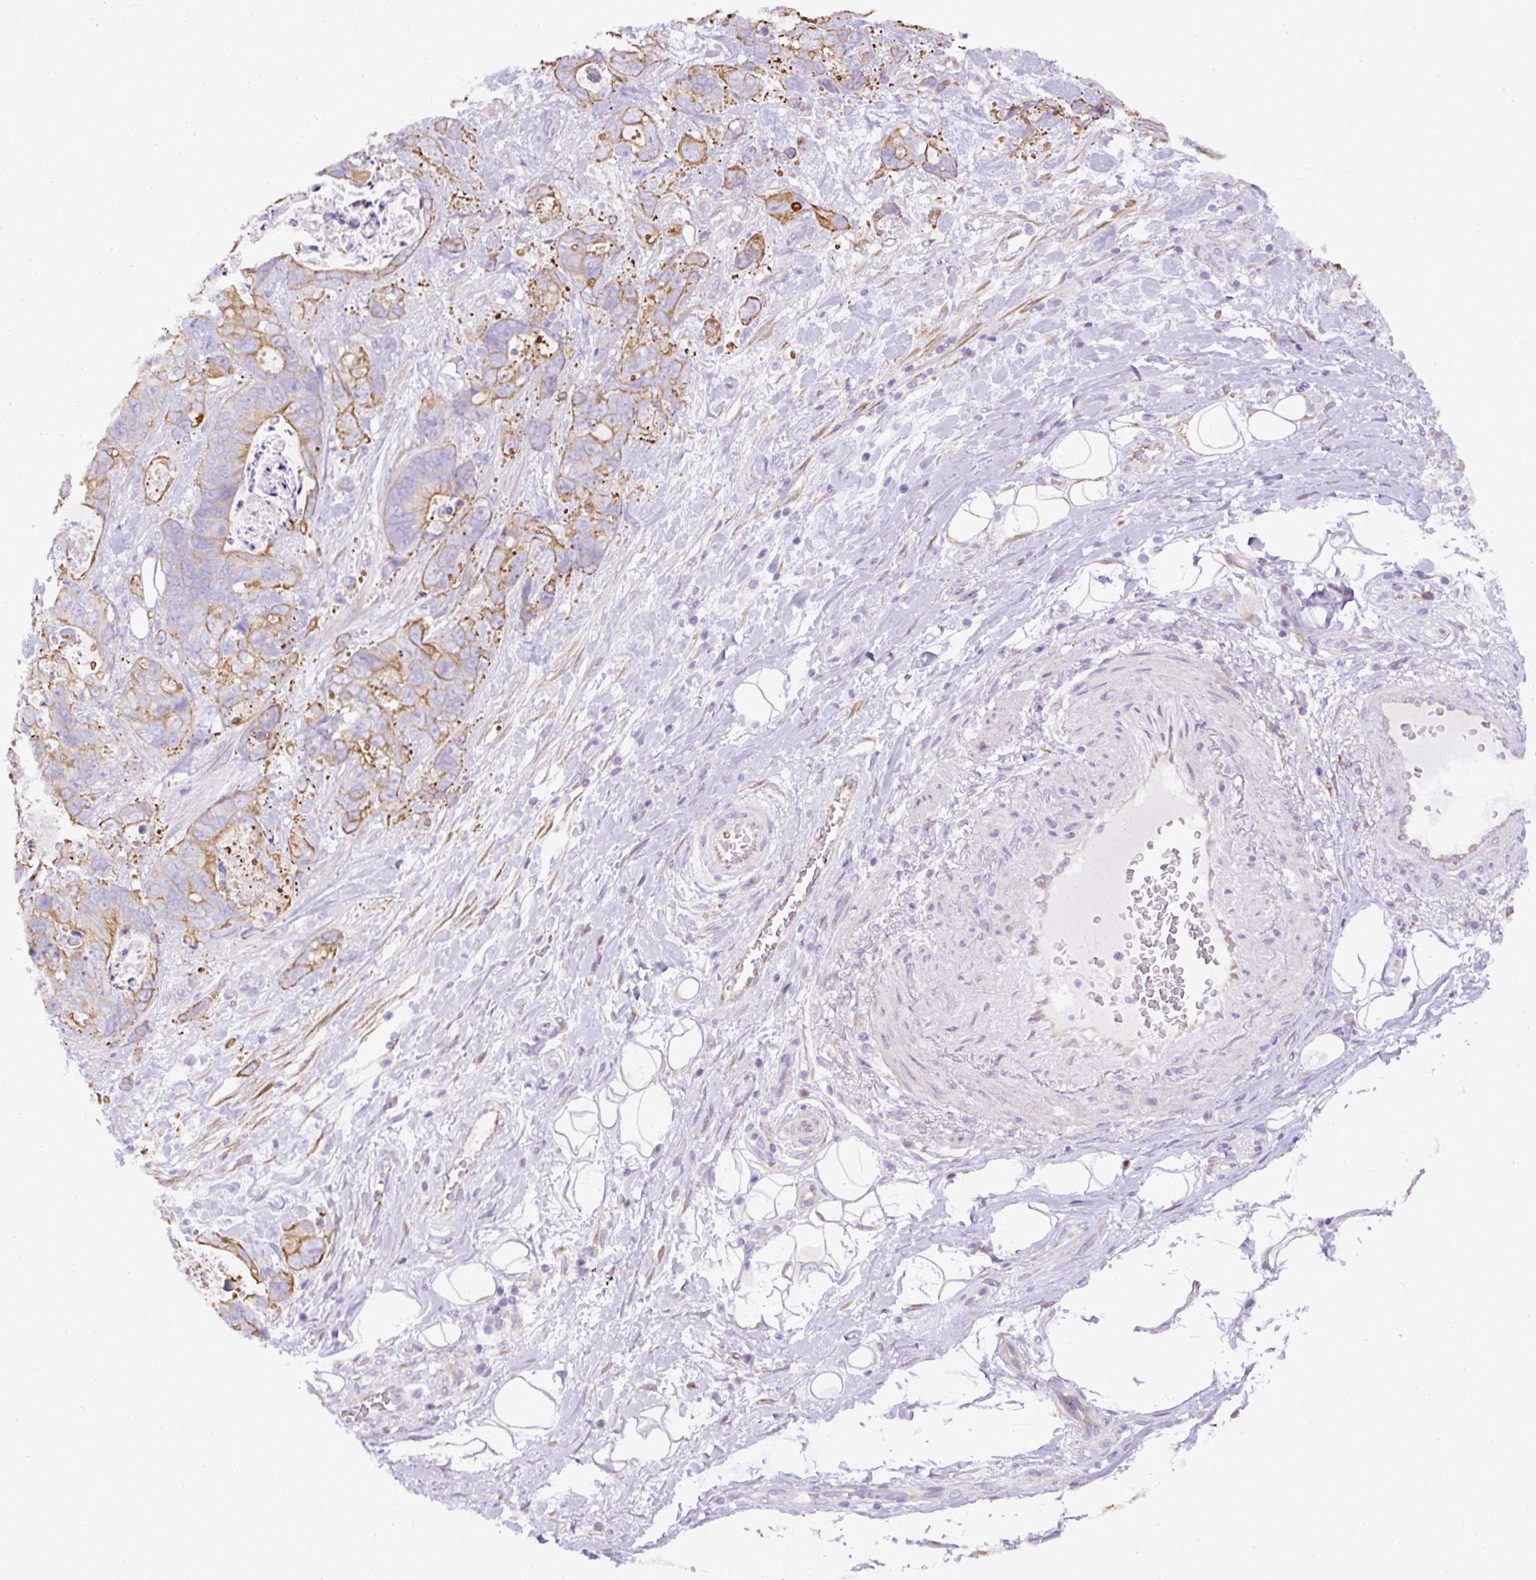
{"staining": {"intensity": "moderate", "quantity": "<25%", "location": "cytoplasmic/membranous"}, "tissue": "stomach cancer", "cell_type": "Tumor cells", "image_type": "cancer", "snomed": [{"axis": "morphology", "description": "Normal tissue, NOS"}, {"axis": "morphology", "description": "Adenocarcinoma, NOS"}, {"axis": "topography", "description": "Stomach"}], "caption": "Protein expression analysis of human stomach cancer (adenocarcinoma) reveals moderate cytoplasmic/membranous expression in approximately <25% of tumor cells.", "gene": "FAM149A", "patient": {"sex": "female", "age": 89}}